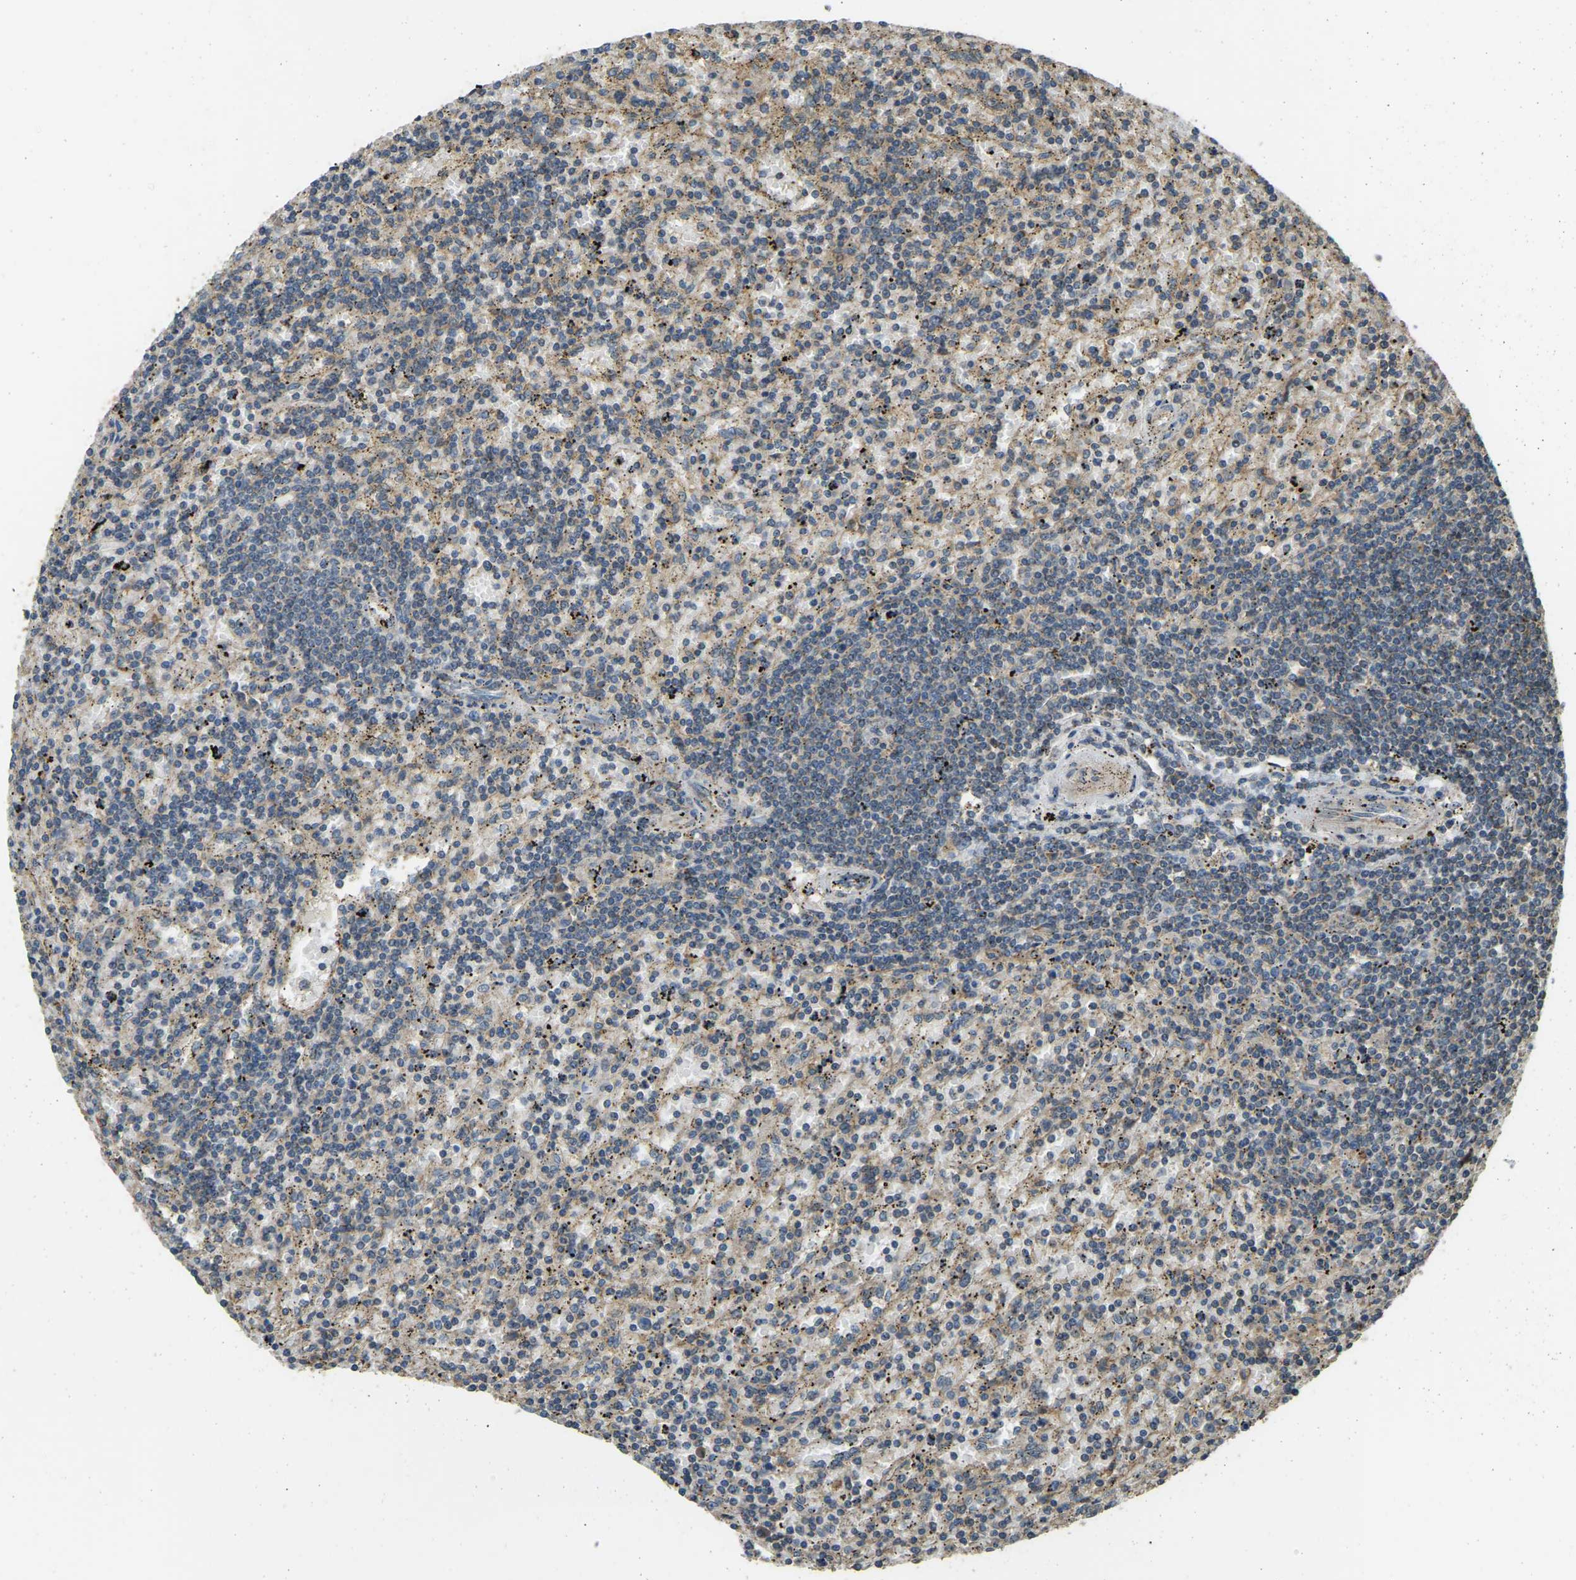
{"staining": {"intensity": "negative", "quantity": "none", "location": "none"}, "tissue": "lymphoma", "cell_type": "Tumor cells", "image_type": "cancer", "snomed": [{"axis": "morphology", "description": "Malignant lymphoma, non-Hodgkin's type, Low grade"}, {"axis": "topography", "description": "Spleen"}], "caption": "A photomicrograph of low-grade malignant lymphoma, non-Hodgkin's type stained for a protein shows no brown staining in tumor cells.", "gene": "GNG2", "patient": {"sex": "male", "age": 76}}